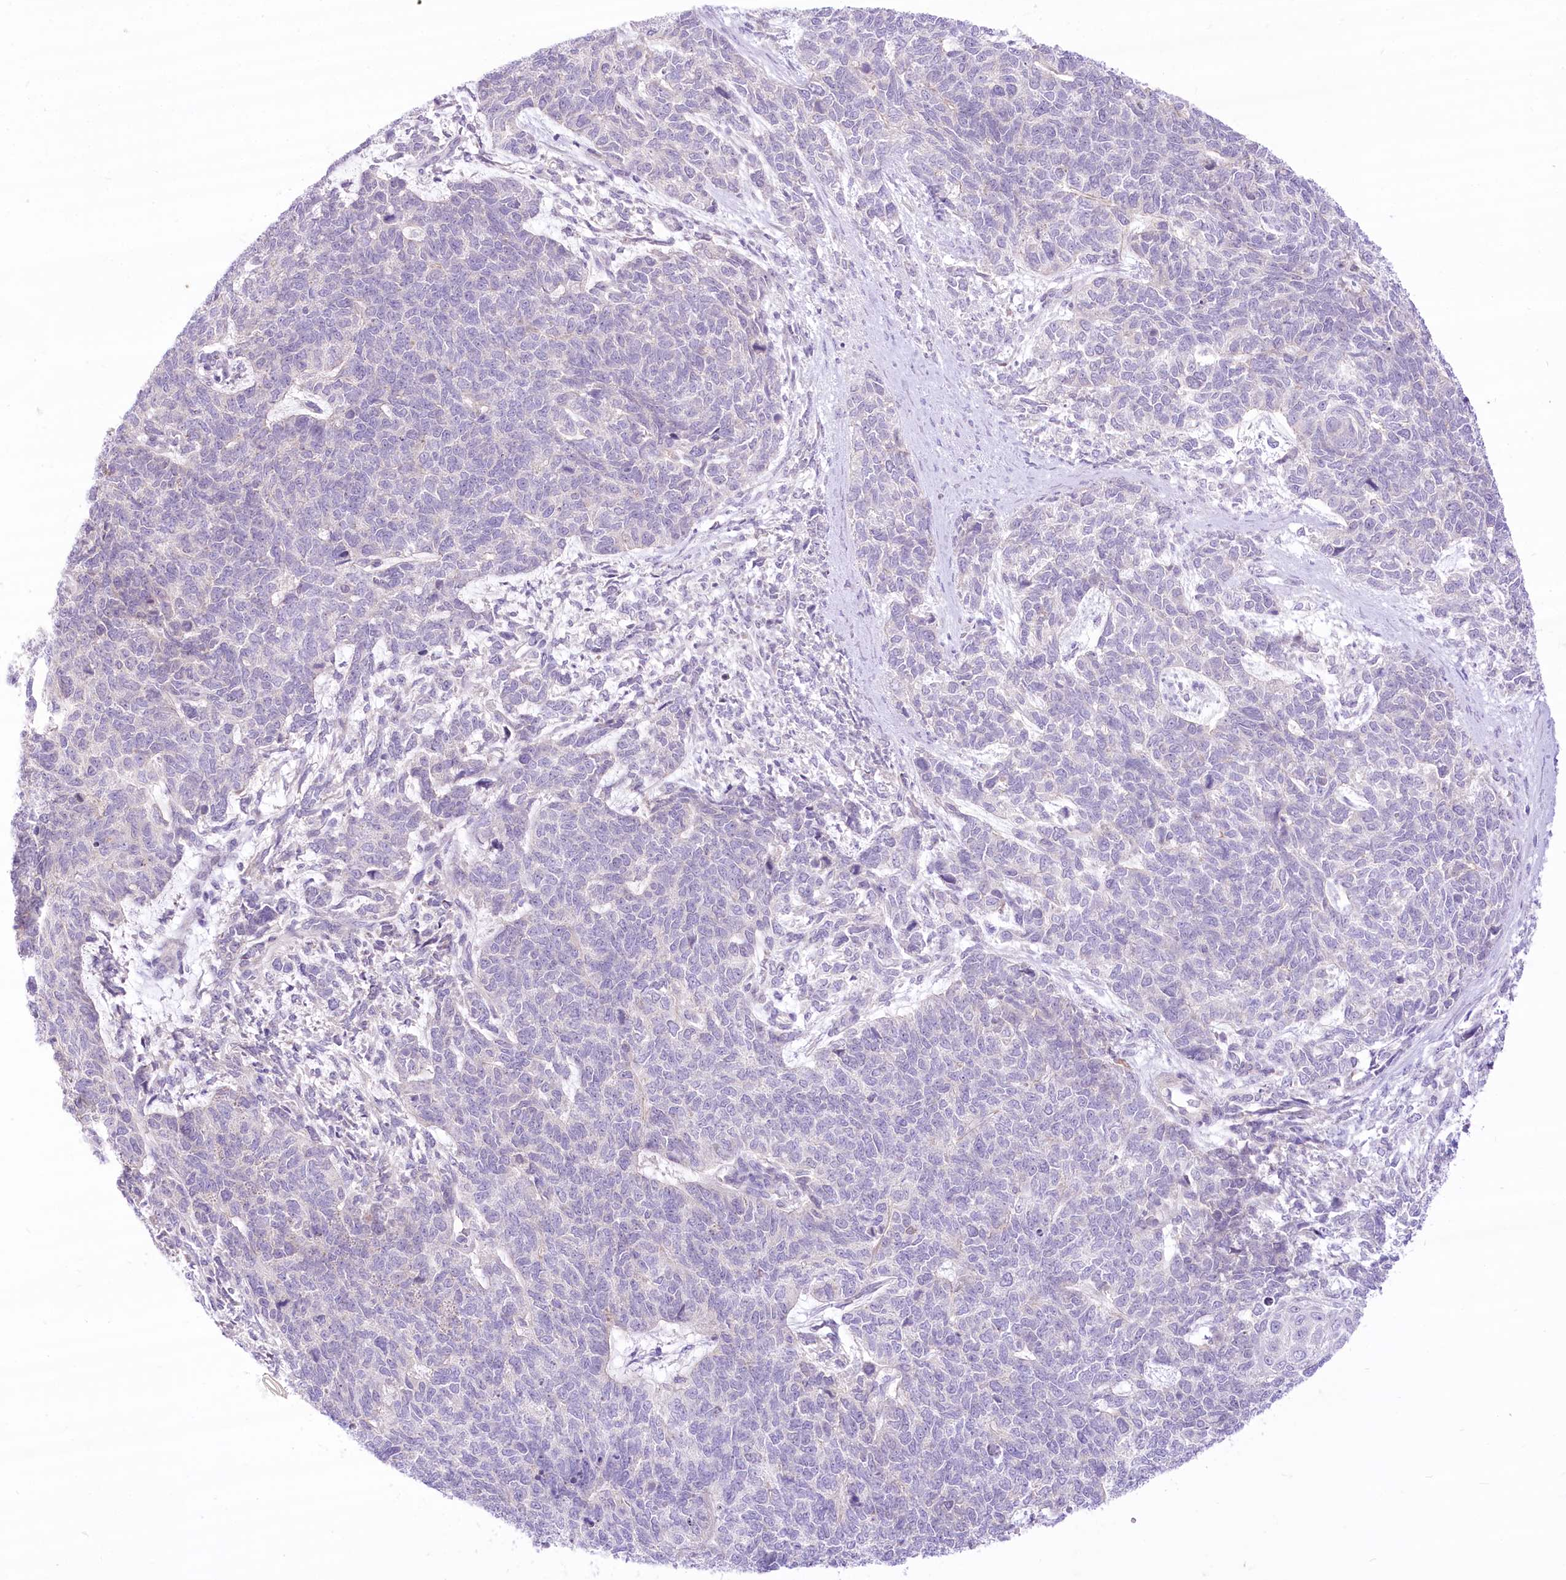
{"staining": {"intensity": "negative", "quantity": "none", "location": "none"}, "tissue": "cervical cancer", "cell_type": "Tumor cells", "image_type": "cancer", "snomed": [{"axis": "morphology", "description": "Squamous cell carcinoma, NOS"}, {"axis": "topography", "description": "Cervix"}], "caption": "Protein analysis of squamous cell carcinoma (cervical) reveals no significant staining in tumor cells.", "gene": "HELT", "patient": {"sex": "female", "age": 63}}